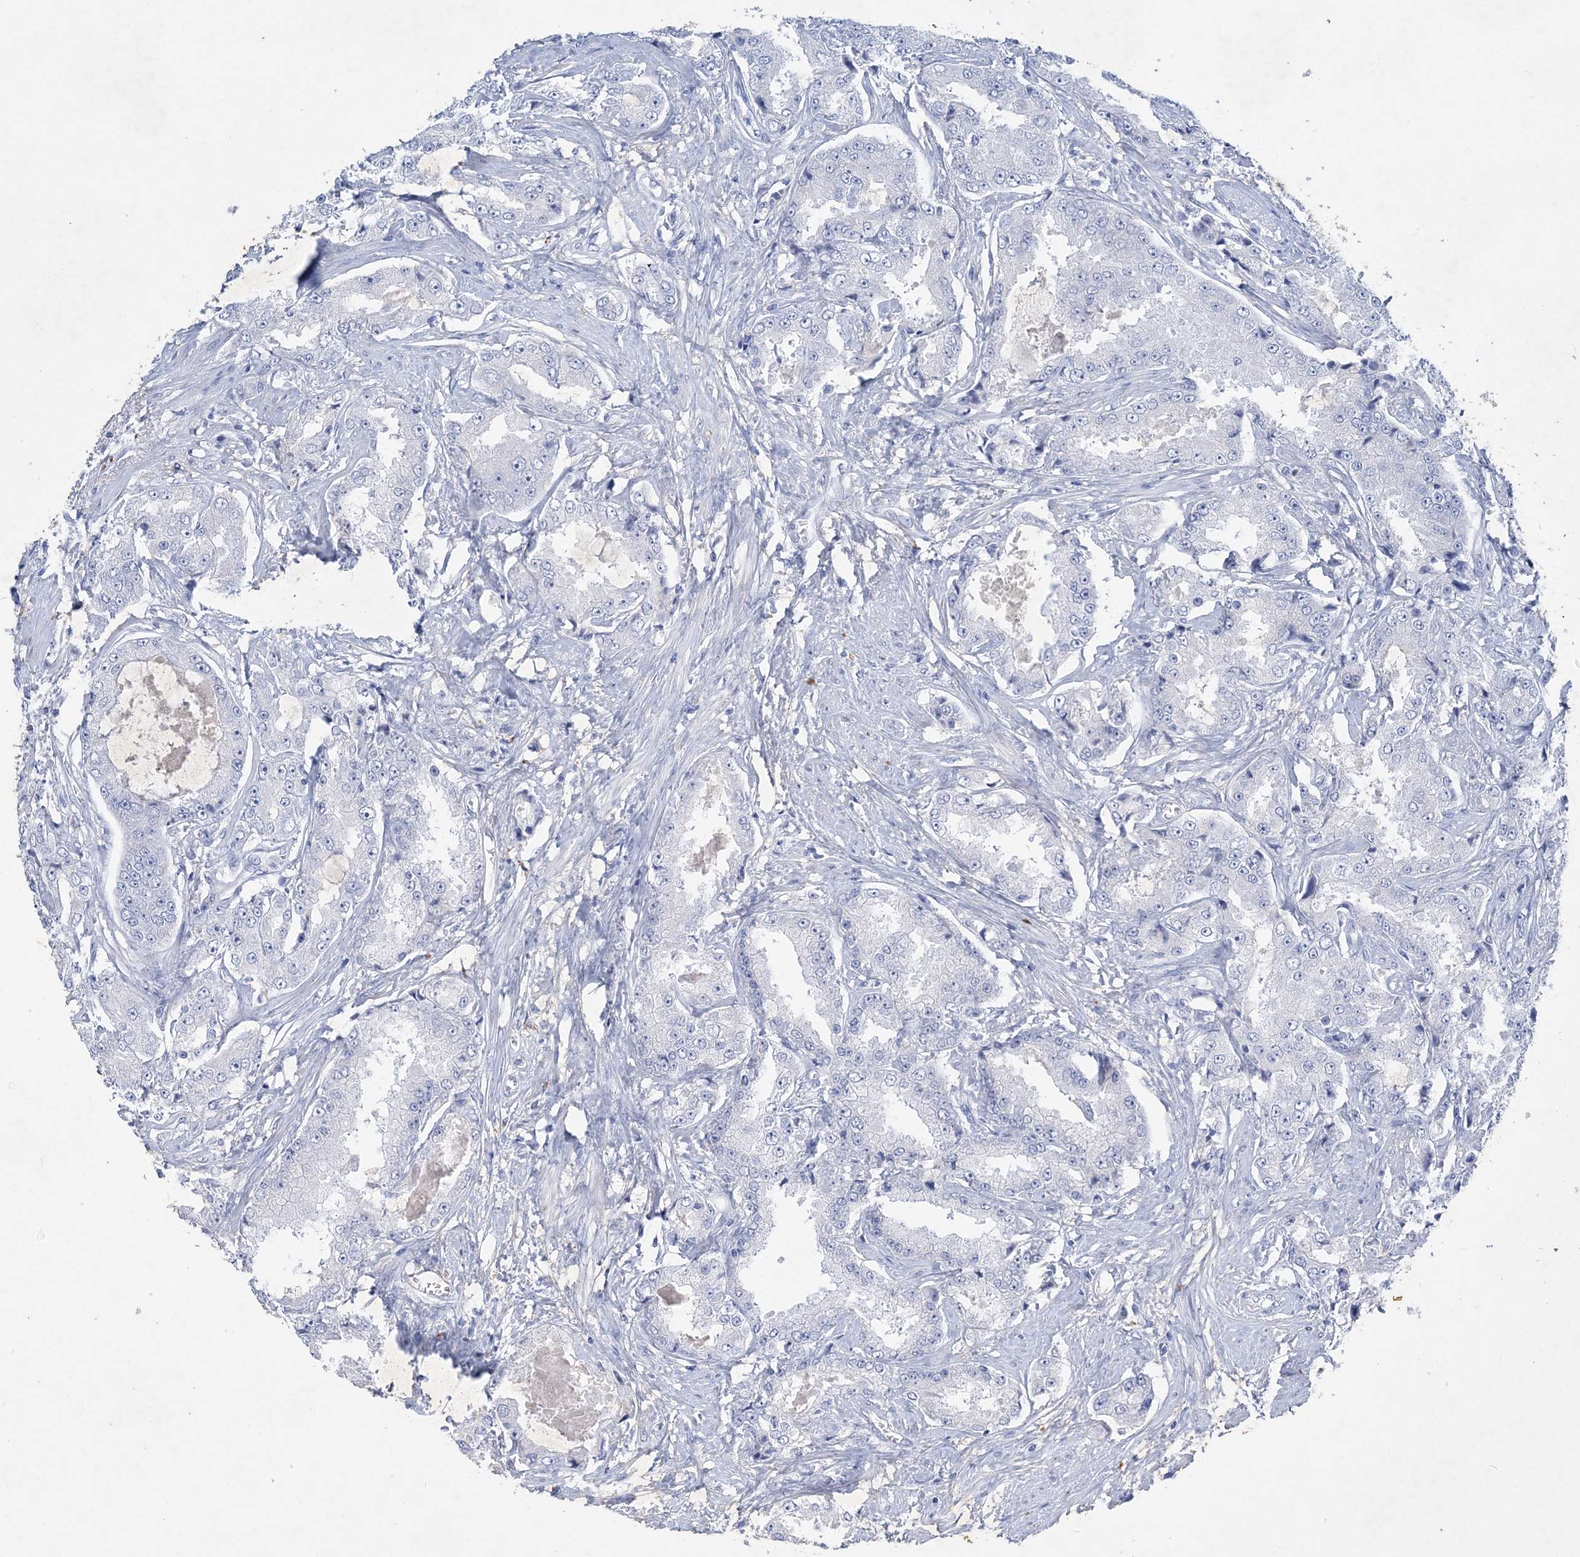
{"staining": {"intensity": "negative", "quantity": "none", "location": "none"}, "tissue": "prostate cancer", "cell_type": "Tumor cells", "image_type": "cancer", "snomed": [{"axis": "morphology", "description": "Adenocarcinoma, High grade"}, {"axis": "topography", "description": "Prostate"}], "caption": "Immunohistochemical staining of prostate cancer (high-grade adenocarcinoma) displays no significant expression in tumor cells.", "gene": "COPS8", "patient": {"sex": "male", "age": 73}}